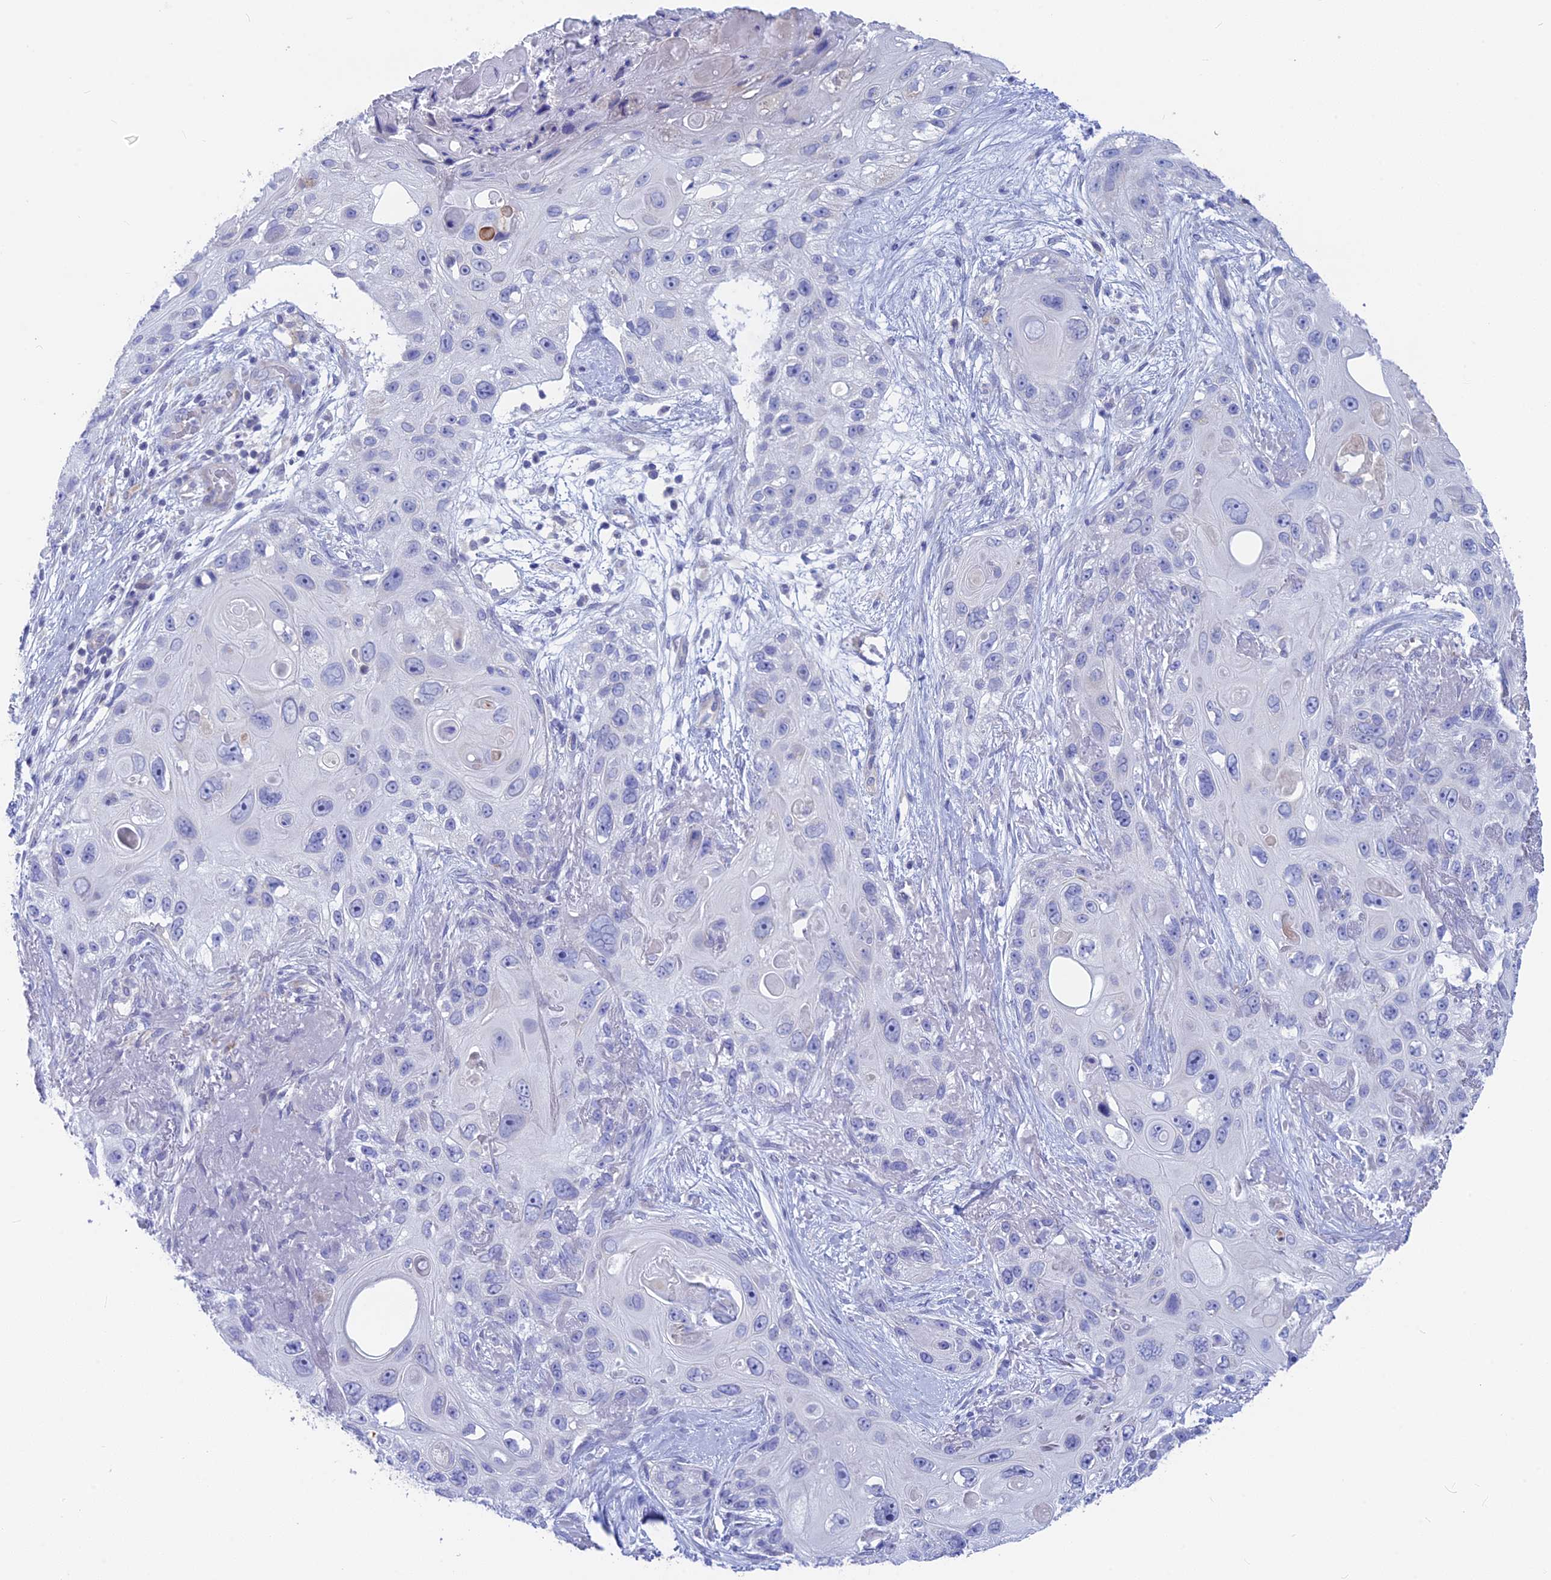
{"staining": {"intensity": "negative", "quantity": "none", "location": "none"}, "tissue": "skin cancer", "cell_type": "Tumor cells", "image_type": "cancer", "snomed": [{"axis": "morphology", "description": "Normal tissue, NOS"}, {"axis": "morphology", "description": "Squamous cell carcinoma, NOS"}, {"axis": "topography", "description": "Skin"}], "caption": "IHC micrograph of squamous cell carcinoma (skin) stained for a protein (brown), which demonstrates no staining in tumor cells. (DAB (3,3'-diaminobenzidine) immunohistochemistry visualized using brightfield microscopy, high magnification).", "gene": "SNTN", "patient": {"sex": "male", "age": 72}}